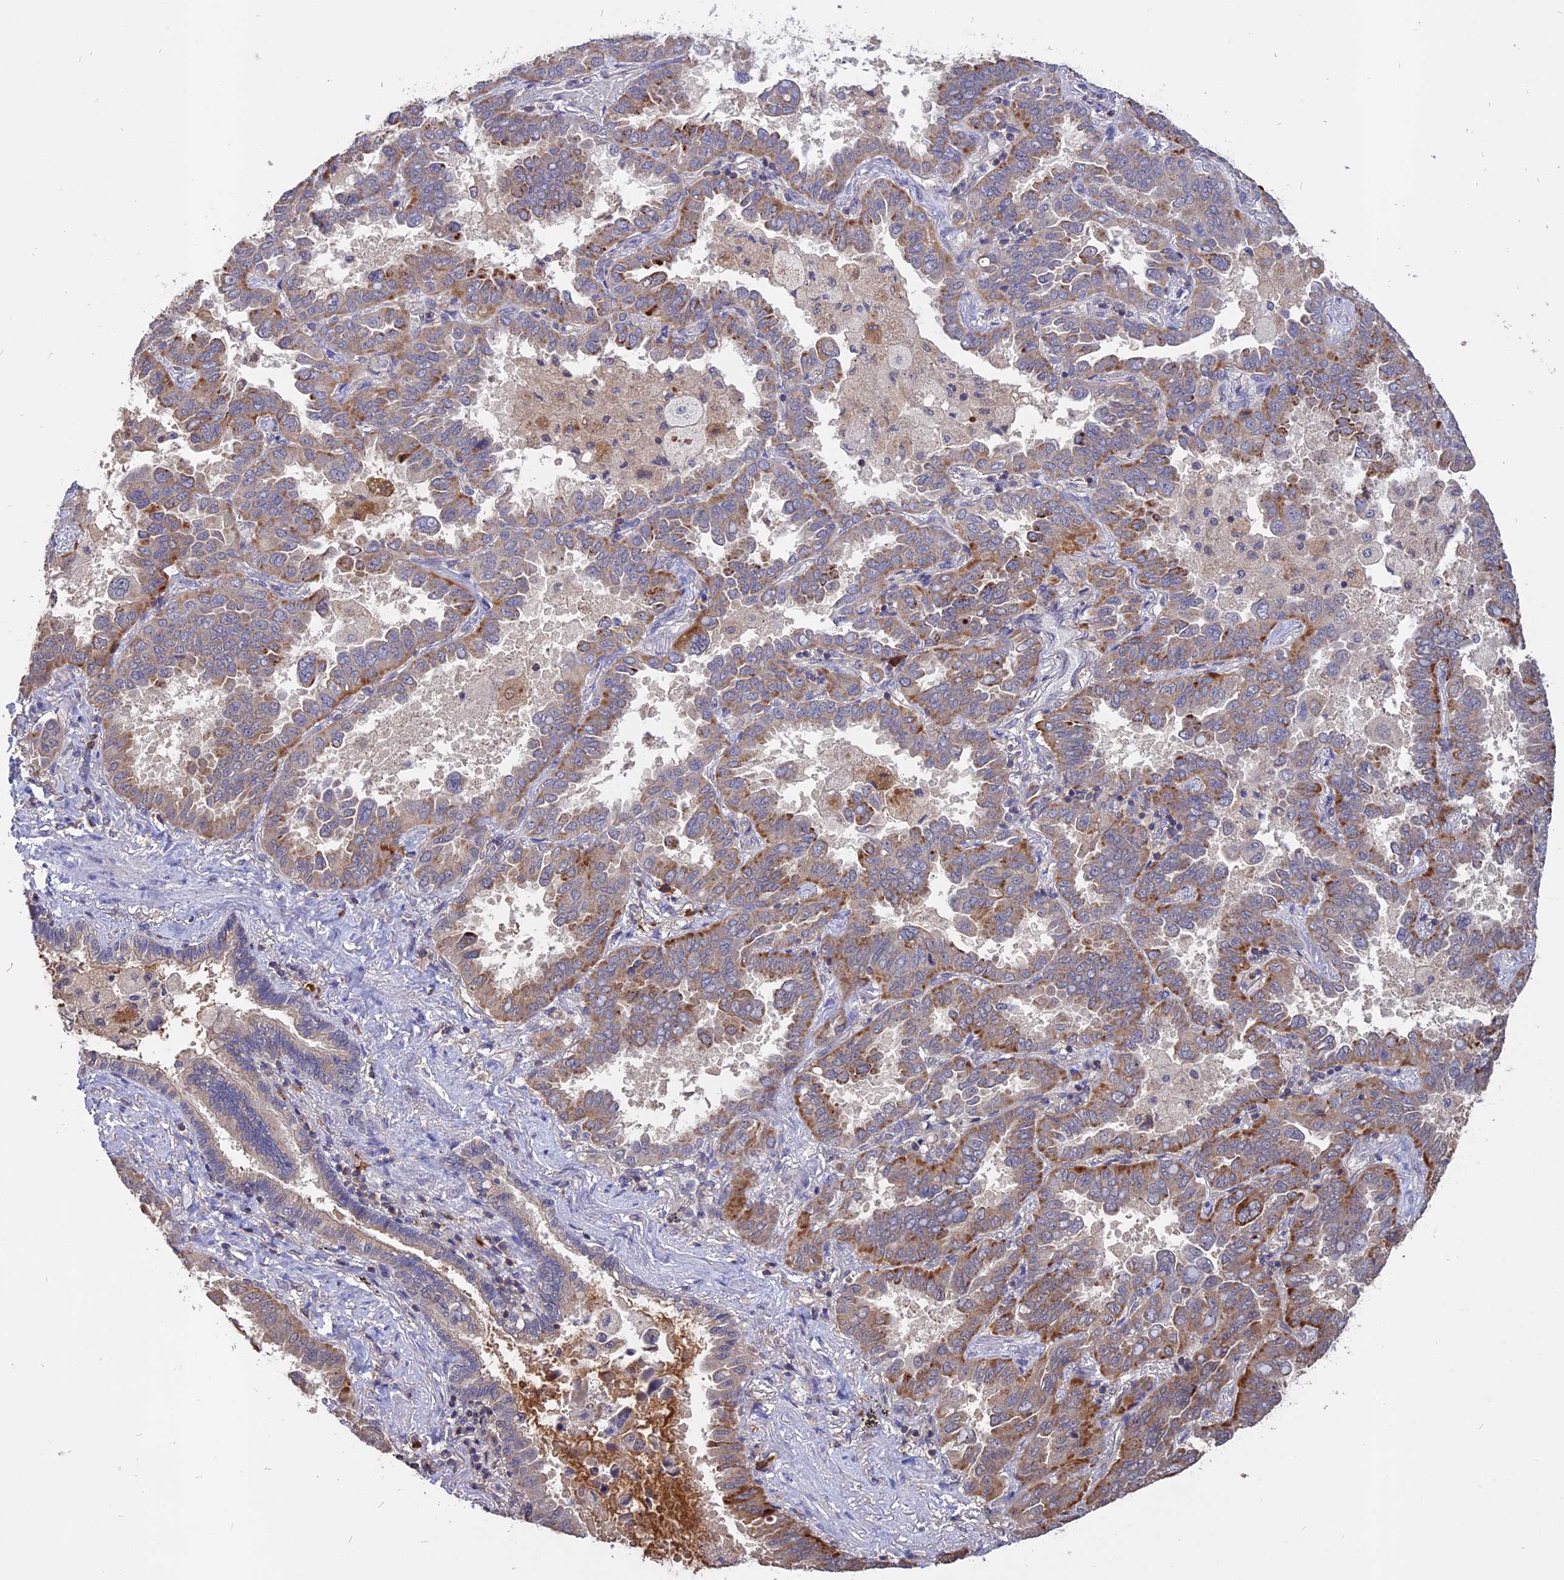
{"staining": {"intensity": "moderate", "quantity": "25%-75%", "location": "cytoplasmic/membranous"}, "tissue": "lung cancer", "cell_type": "Tumor cells", "image_type": "cancer", "snomed": [{"axis": "morphology", "description": "Adenocarcinoma, NOS"}, {"axis": "topography", "description": "Lung"}], "caption": "About 25%-75% of tumor cells in human lung adenocarcinoma demonstrate moderate cytoplasmic/membranous protein expression as visualized by brown immunohistochemical staining.", "gene": "CARMIL2", "patient": {"sex": "male", "age": 64}}